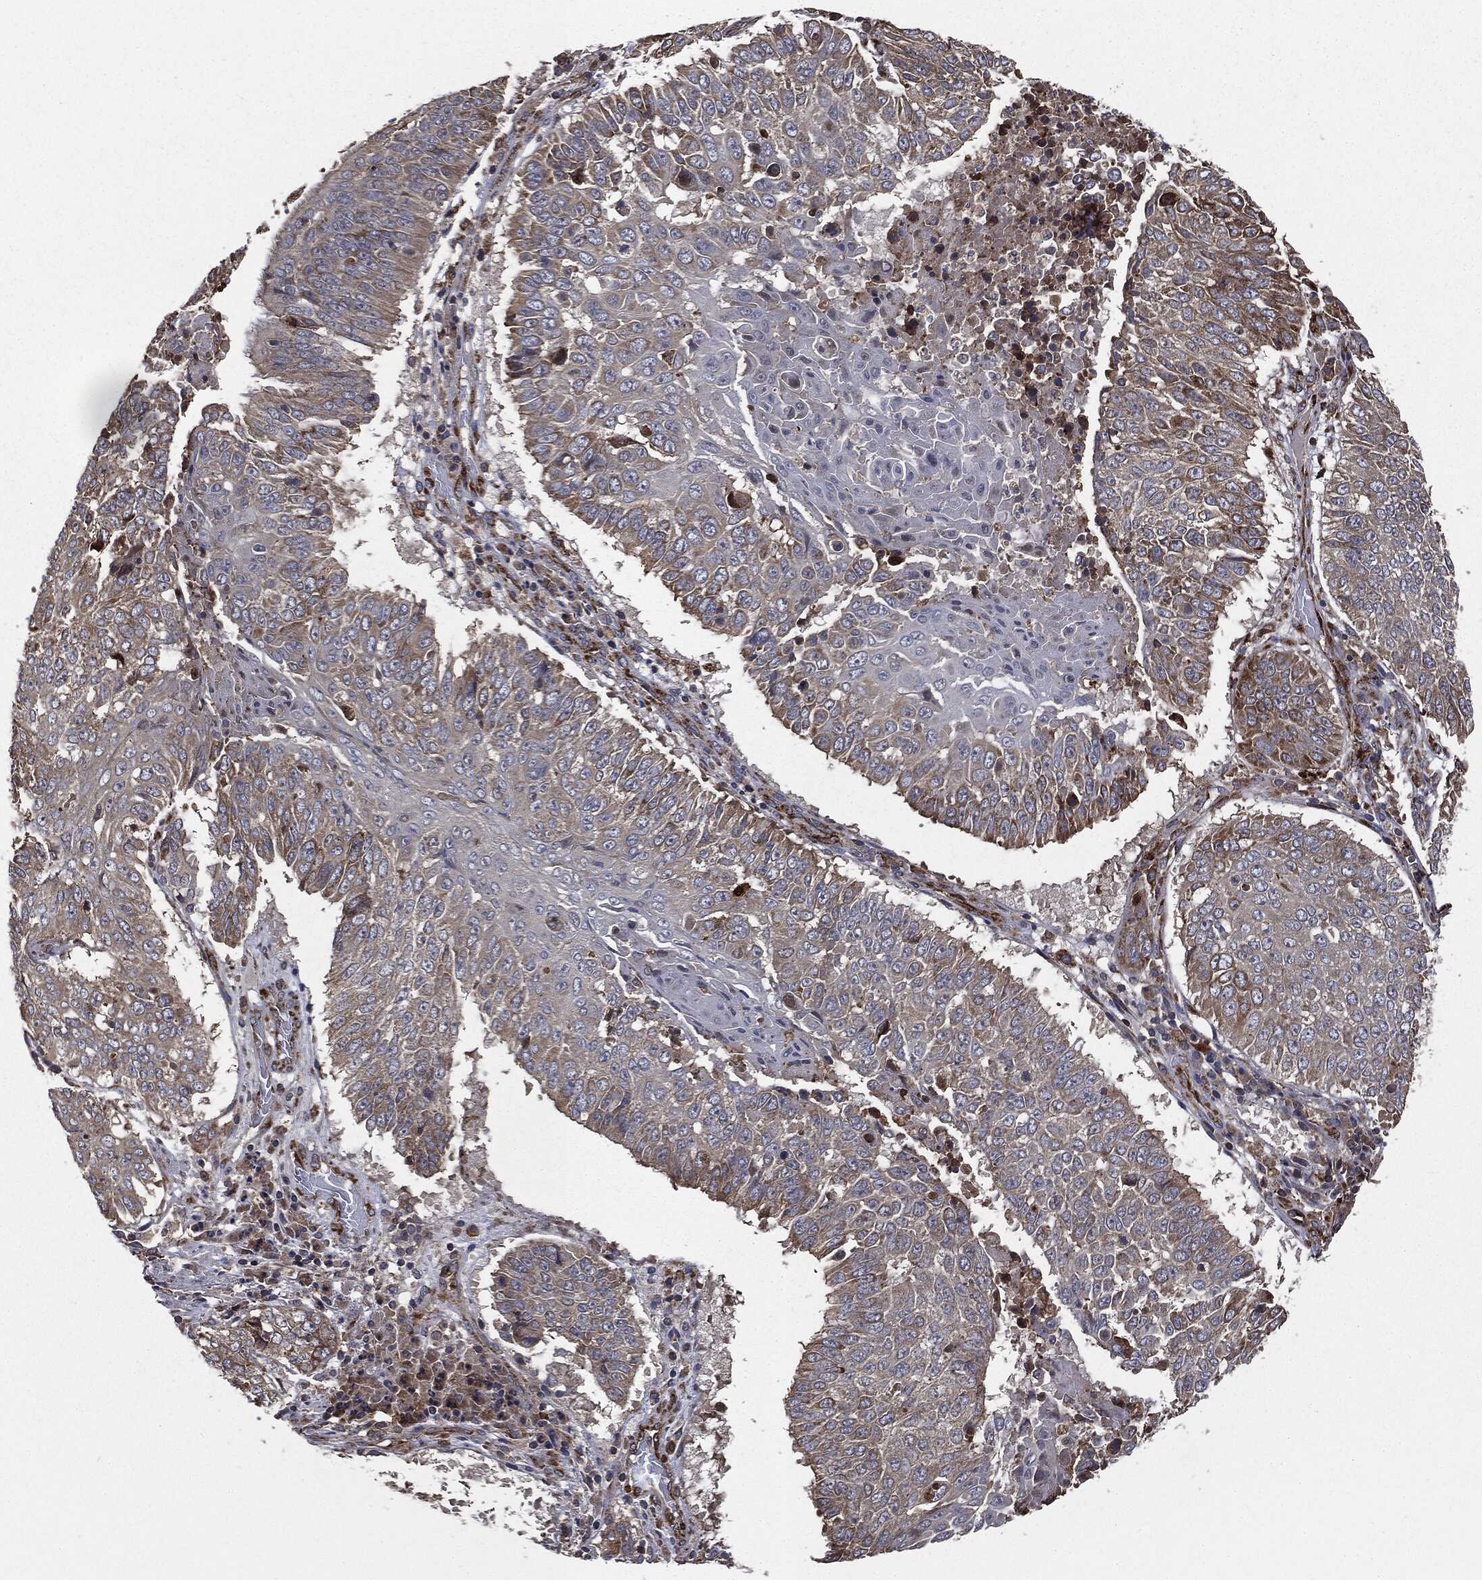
{"staining": {"intensity": "moderate", "quantity": "<25%", "location": "cytoplasmic/membranous"}, "tissue": "lung cancer", "cell_type": "Tumor cells", "image_type": "cancer", "snomed": [{"axis": "morphology", "description": "Squamous cell carcinoma, NOS"}, {"axis": "topography", "description": "Lung"}], "caption": "Human lung cancer stained with a protein marker shows moderate staining in tumor cells.", "gene": "PLOD3", "patient": {"sex": "male", "age": 64}}